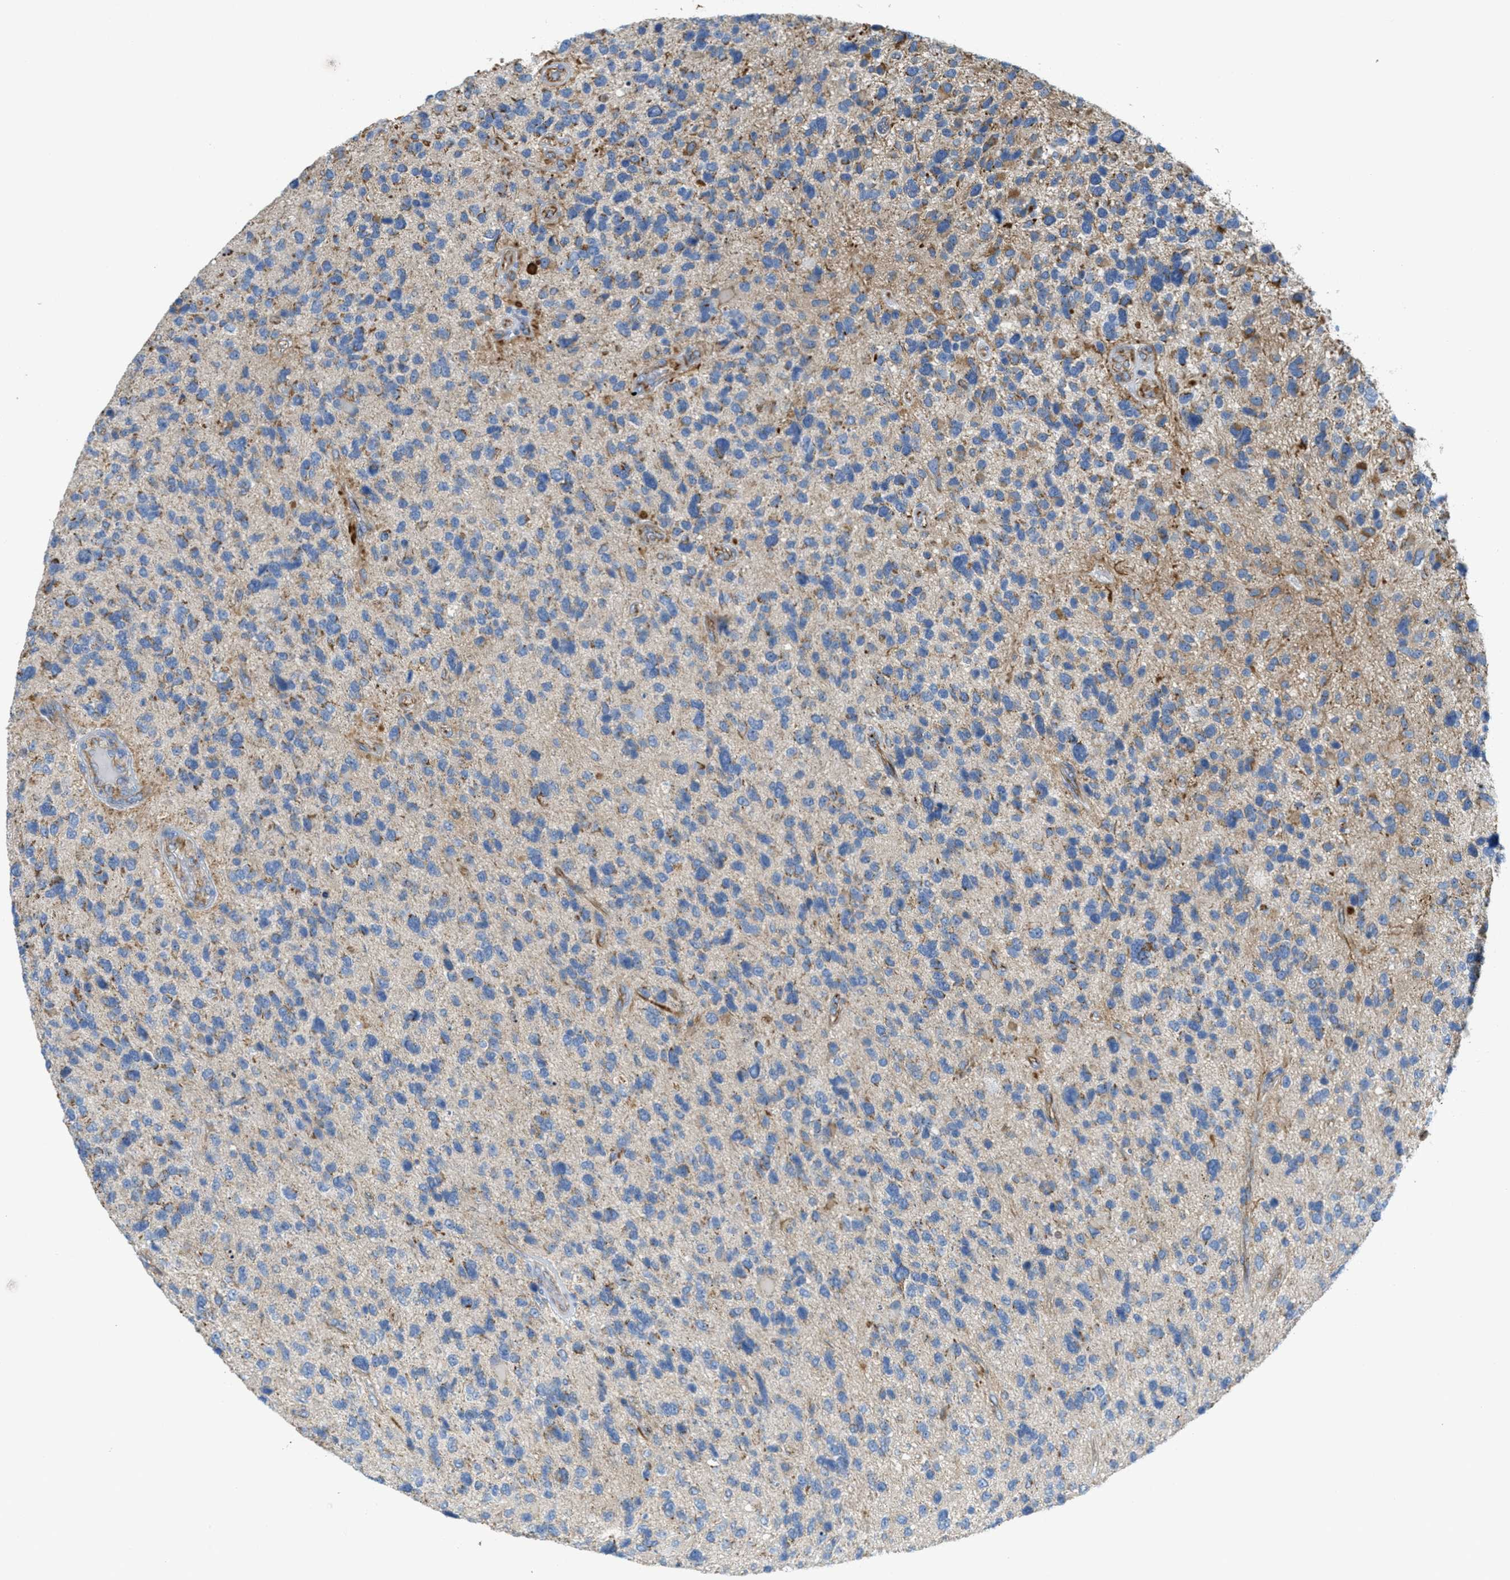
{"staining": {"intensity": "negative", "quantity": "none", "location": "none"}, "tissue": "glioma", "cell_type": "Tumor cells", "image_type": "cancer", "snomed": [{"axis": "morphology", "description": "Glioma, malignant, High grade"}, {"axis": "topography", "description": "Brain"}], "caption": "Protein analysis of malignant glioma (high-grade) shows no significant expression in tumor cells.", "gene": "BTN3A1", "patient": {"sex": "female", "age": 58}}